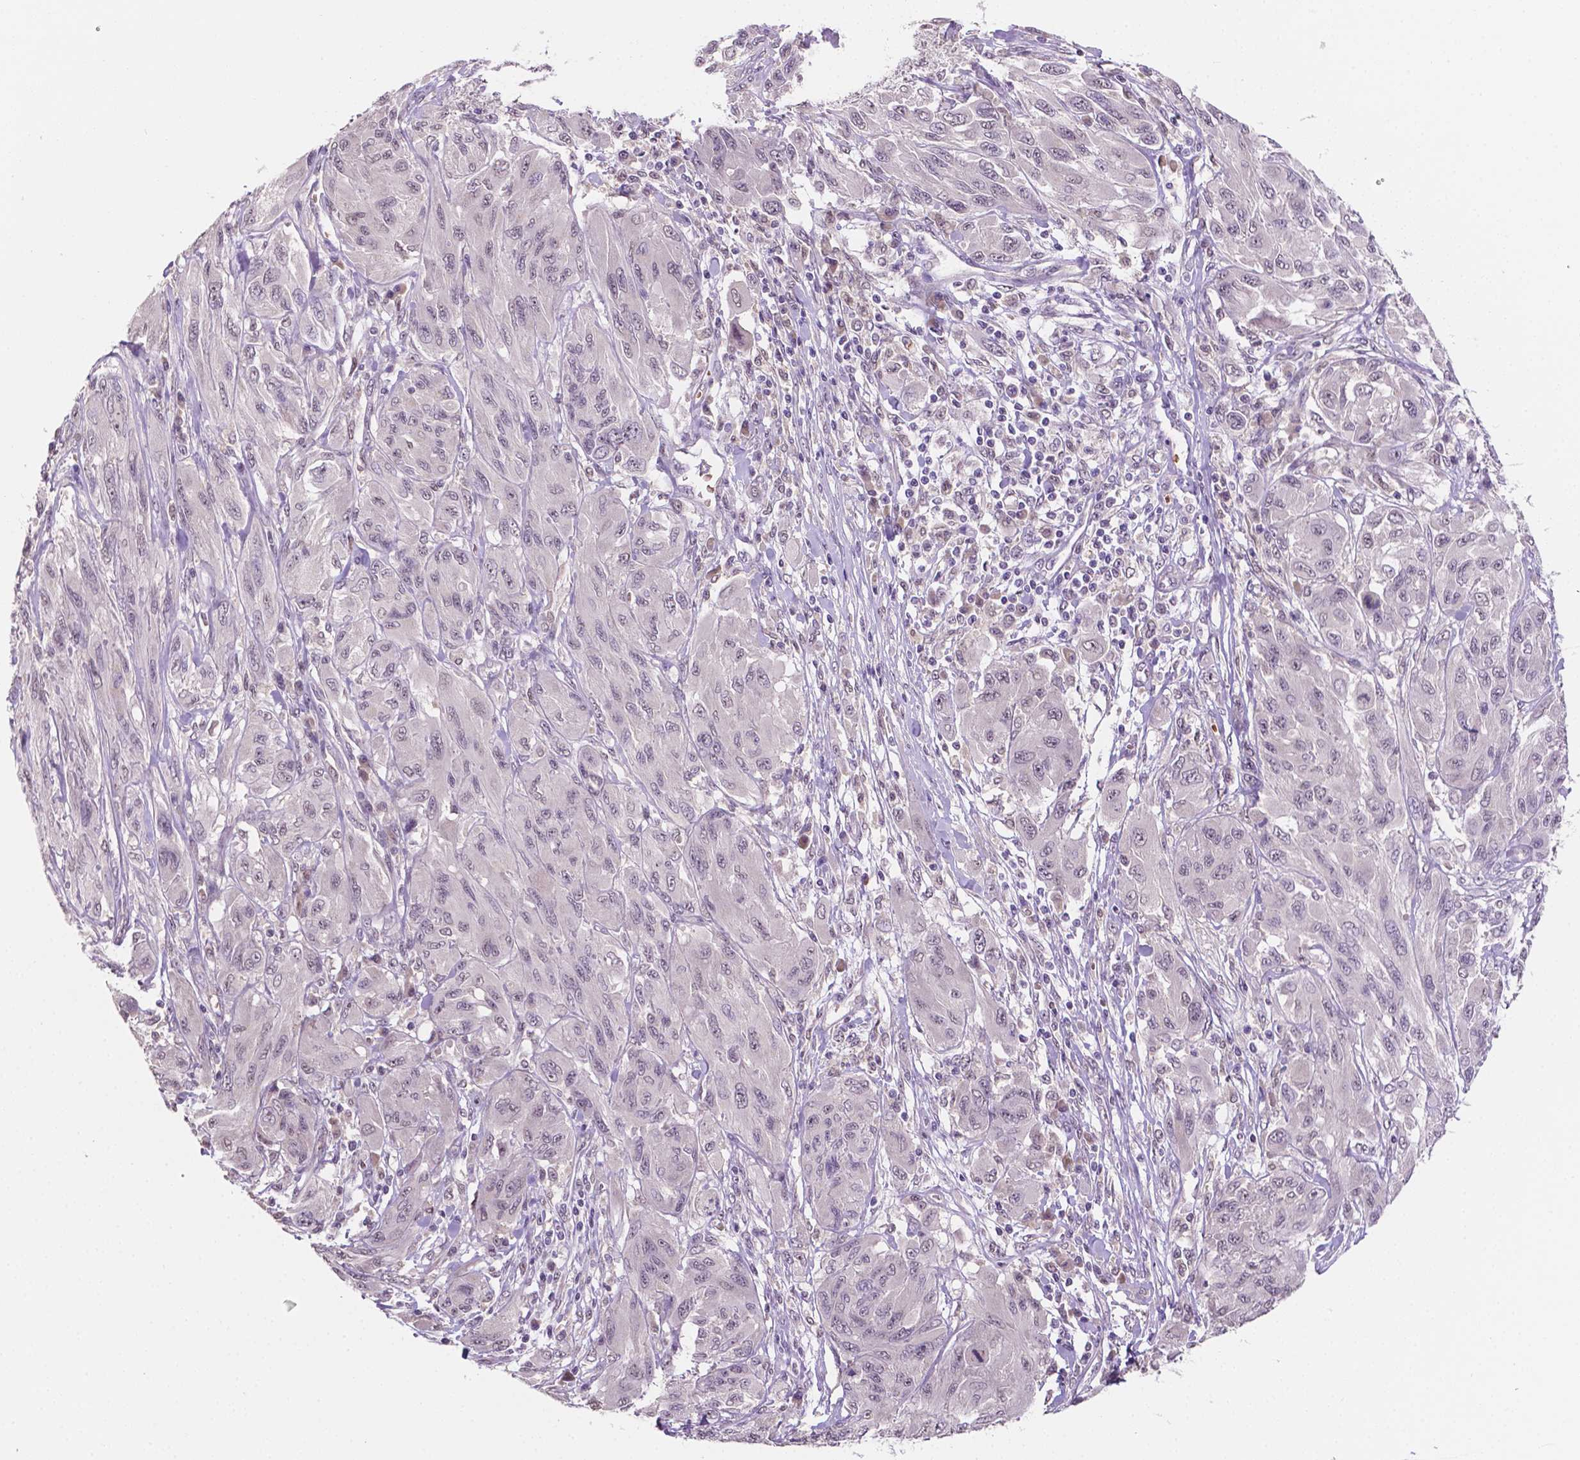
{"staining": {"intensity": "negative", "quantity": "none", "location": "none"}, "tissue": "melanoma", "cell_type": "Tumor cells", "image_type": "cancer", "snomed": [{"axis": "morphology", "description": "Malignant melanoma, NOS"}, {"axis": "topography", "description": "Skin"}], "caption": "An IHC micrograph of malignant melanoma is shown. There is no staining in tumor cells of malignant melanoma.", "gene": "SHLD3", "patient": {"sex": "female", "age": 91}}